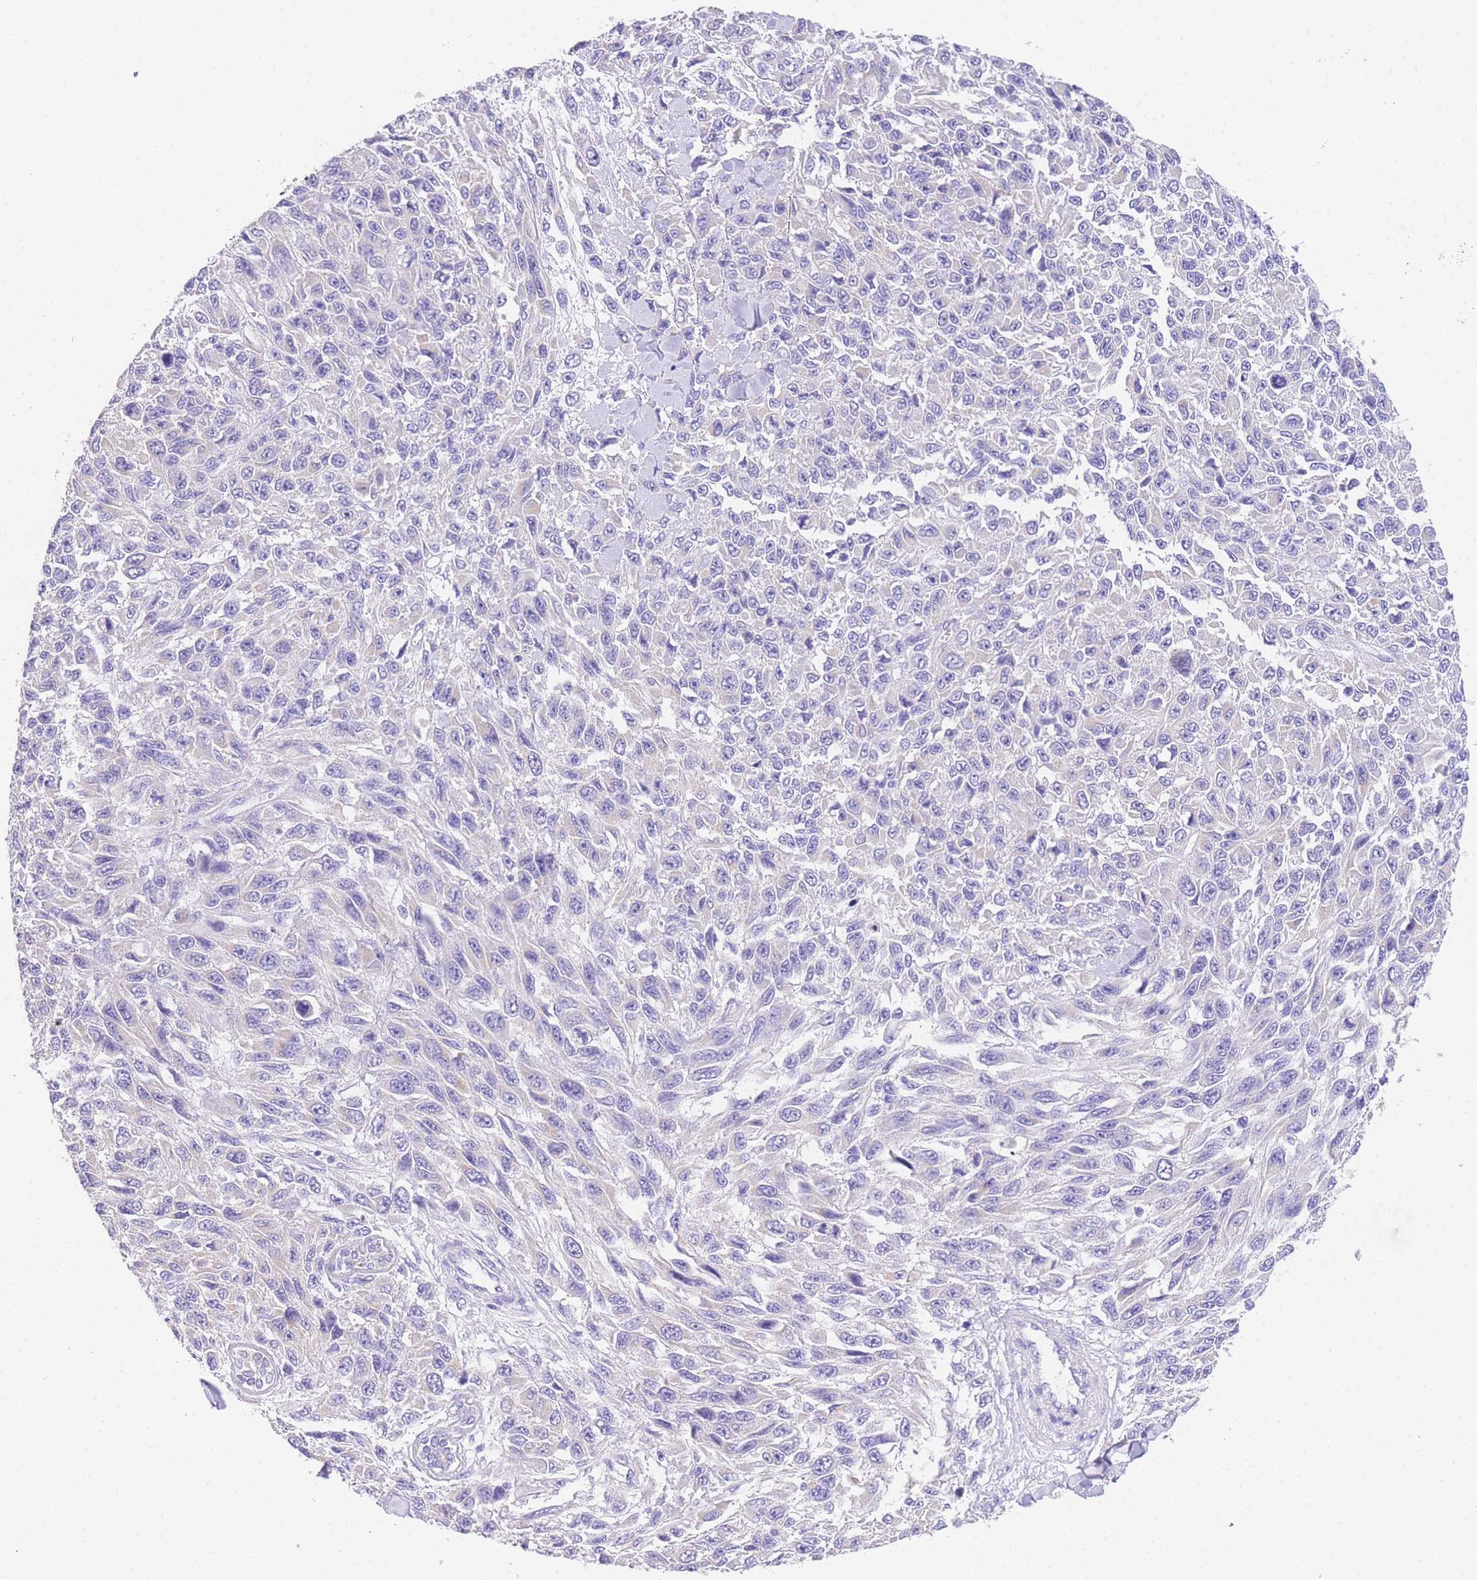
{"staining": {"intensity": "negative", "quantity": "none", "location": "none"}, "tissue": "melanoma", "cell_type": "Tumor cells", "image_type": "cancer", "snomed": [{"axis": "morphology", "description": "Malignant melanoma, NOS"}, {"axis": "topography", "description": "Skin"}], "caption": "High magnification brightfield microscopy of malignant melanoma stained with DAB (3,3'-diaminobenzidine) (brown) and counterstained with hematoxylin (blue): tumor cells show no significant positivity.", "gene": "EPN2", "patient": {"sex": "female", "age": 96}}